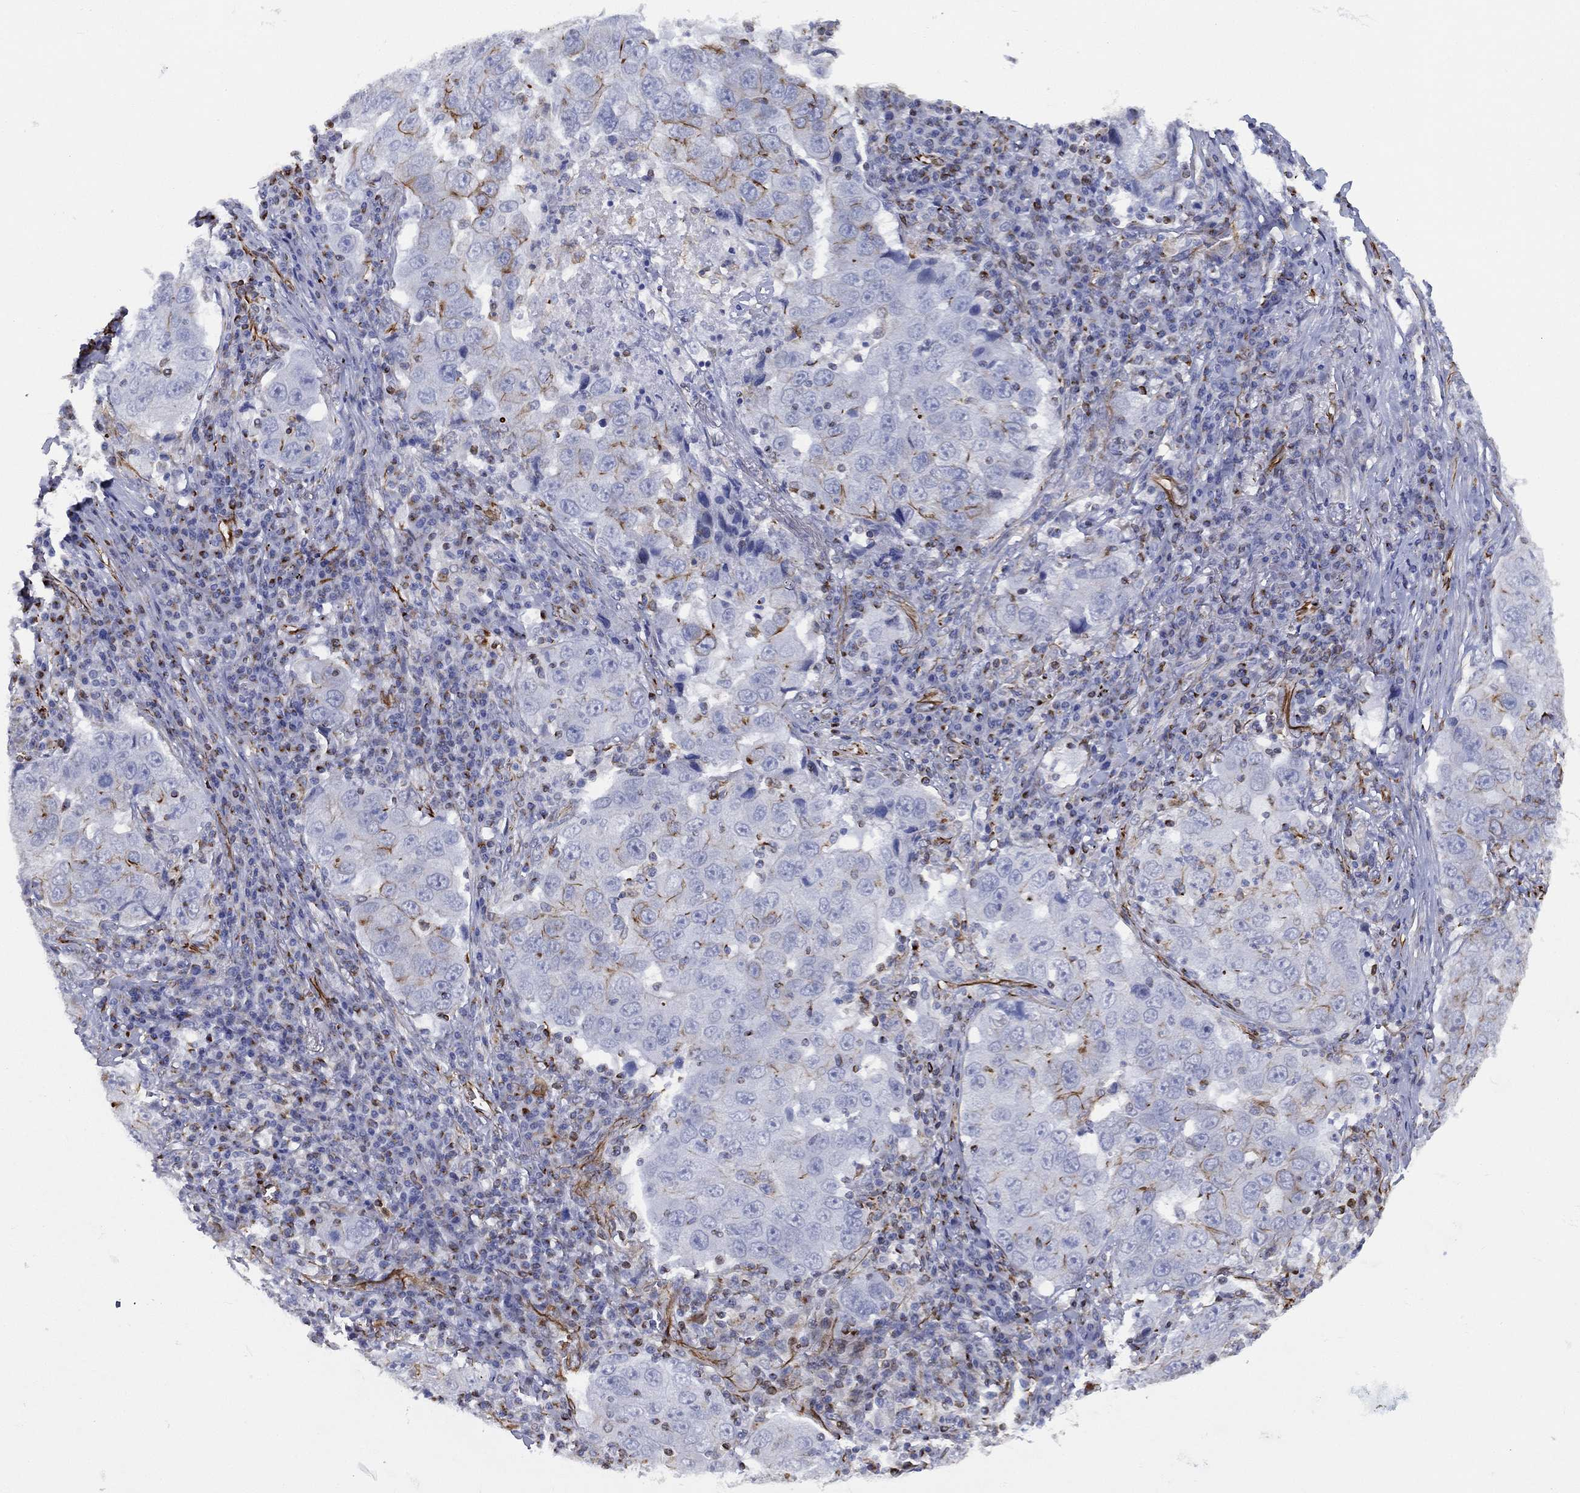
{"staining": {"intensity": "negative", "quantity": "none", "location": "none"}, "tissue": "lung cancer", "cell_type": "Tumor cells", "image_type": "cancer", "snomed": [{"axis": "morphology", "description": "Adenocarcinoma, NOS"}, {"axis": "topography", "description": "Lung"}], "caption": "The micrograph reveals no significant expression in tumor cells of lung cancer (adenocarcinoma).", "gene": "MAS1", "patient": {"sex": "male", "age": 73}}